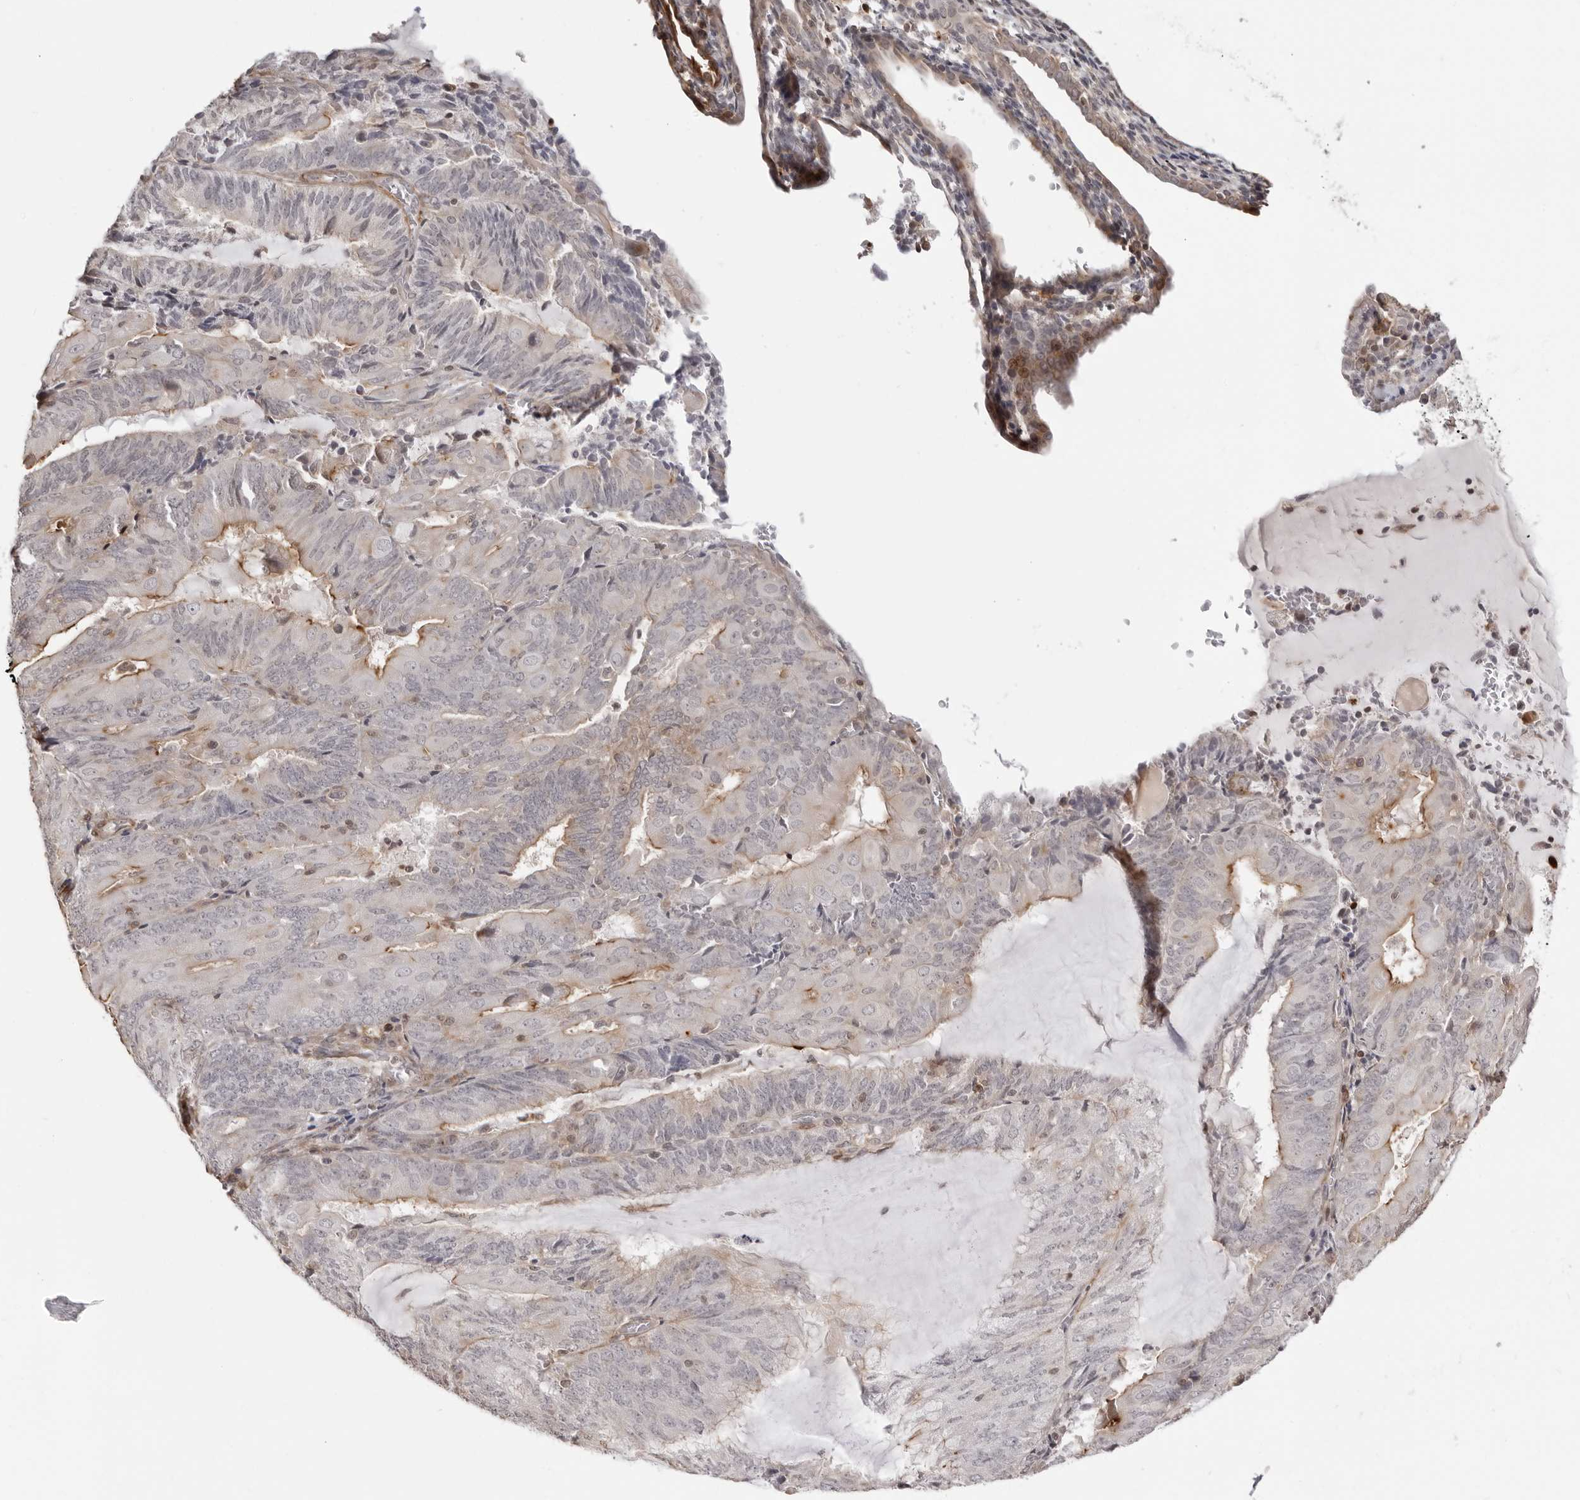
{"staining": {"intensity": "moderate", "quantity": "<25%", "location": "cytoplasmic/membranous"}, "tissue": "endometrial cancer", "cell_type": "Tumor cells", "image_type": "cancer", "snomed": [{"axis": "morphology", "description": "Adenocarcinoma, NOS"}, {"axis": "topography", "description": "Endometrium"}], "caption": "Moderate cytoplasmic/membranous positivity is identified in approximately <25% of tumor cells in adenocarcinoma (endometrial).", "gene": "UNK", "patient": {"sex": "female", "age": 81}}